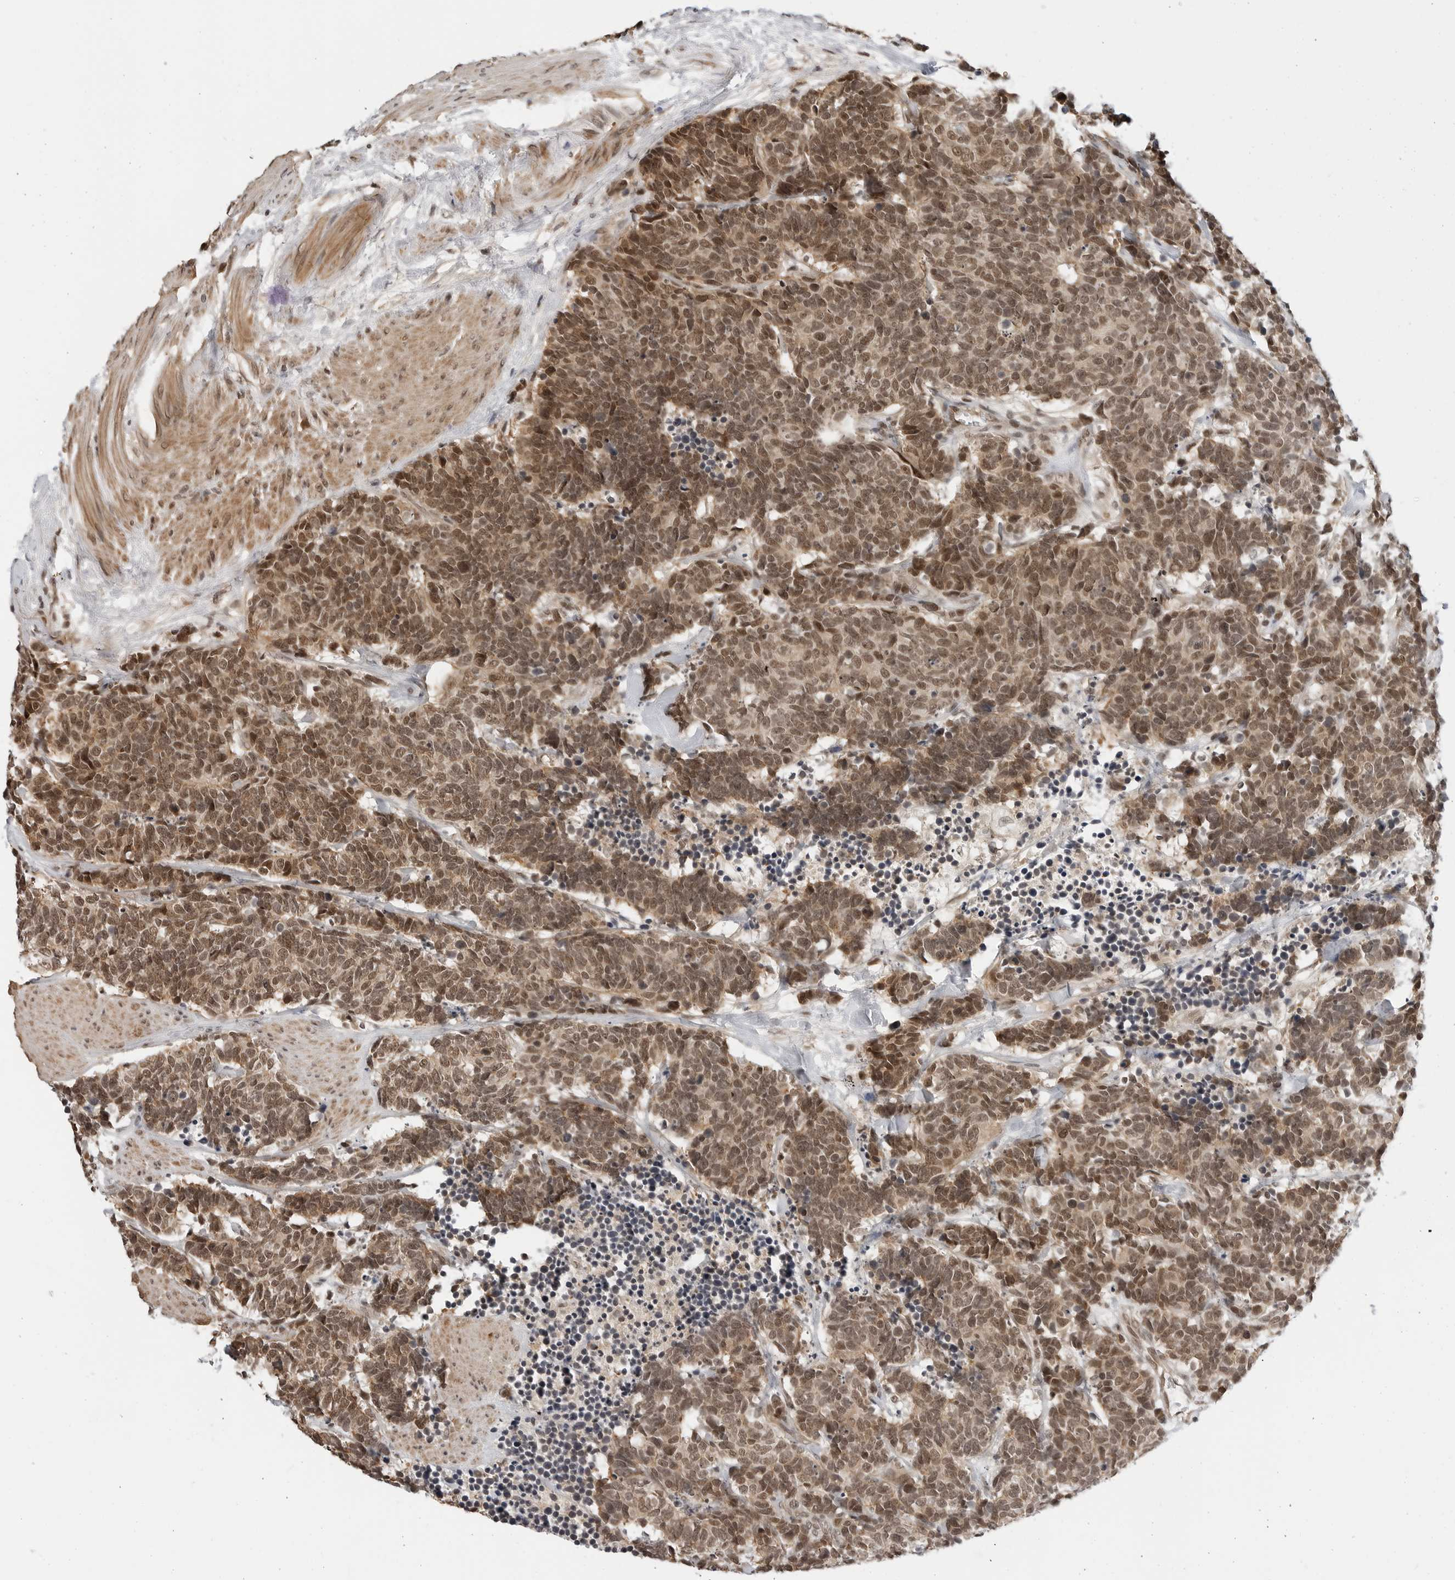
{"staining": {"intensity": "moderate", "quantity": ">75%", "location": "nuclear"}, "tissue": "carcinoid", "cell_type": "Tumor cells", "image_type": "cancer", "snomed": [{"axis": "morphology", "description": "Carcinoma, NOS"}, {"axis": "morphology", "description": "Carcinoid, malignant, NOS"}, {"axis": "topography", "description": "Urinary bladder"}], "caption": "Moderate nuclear expression is present in approximately >75% of tumor cells in carcinoid (malignant).", "gene": "C8orf33", "patient": {"sex": "male", "age": 57}}